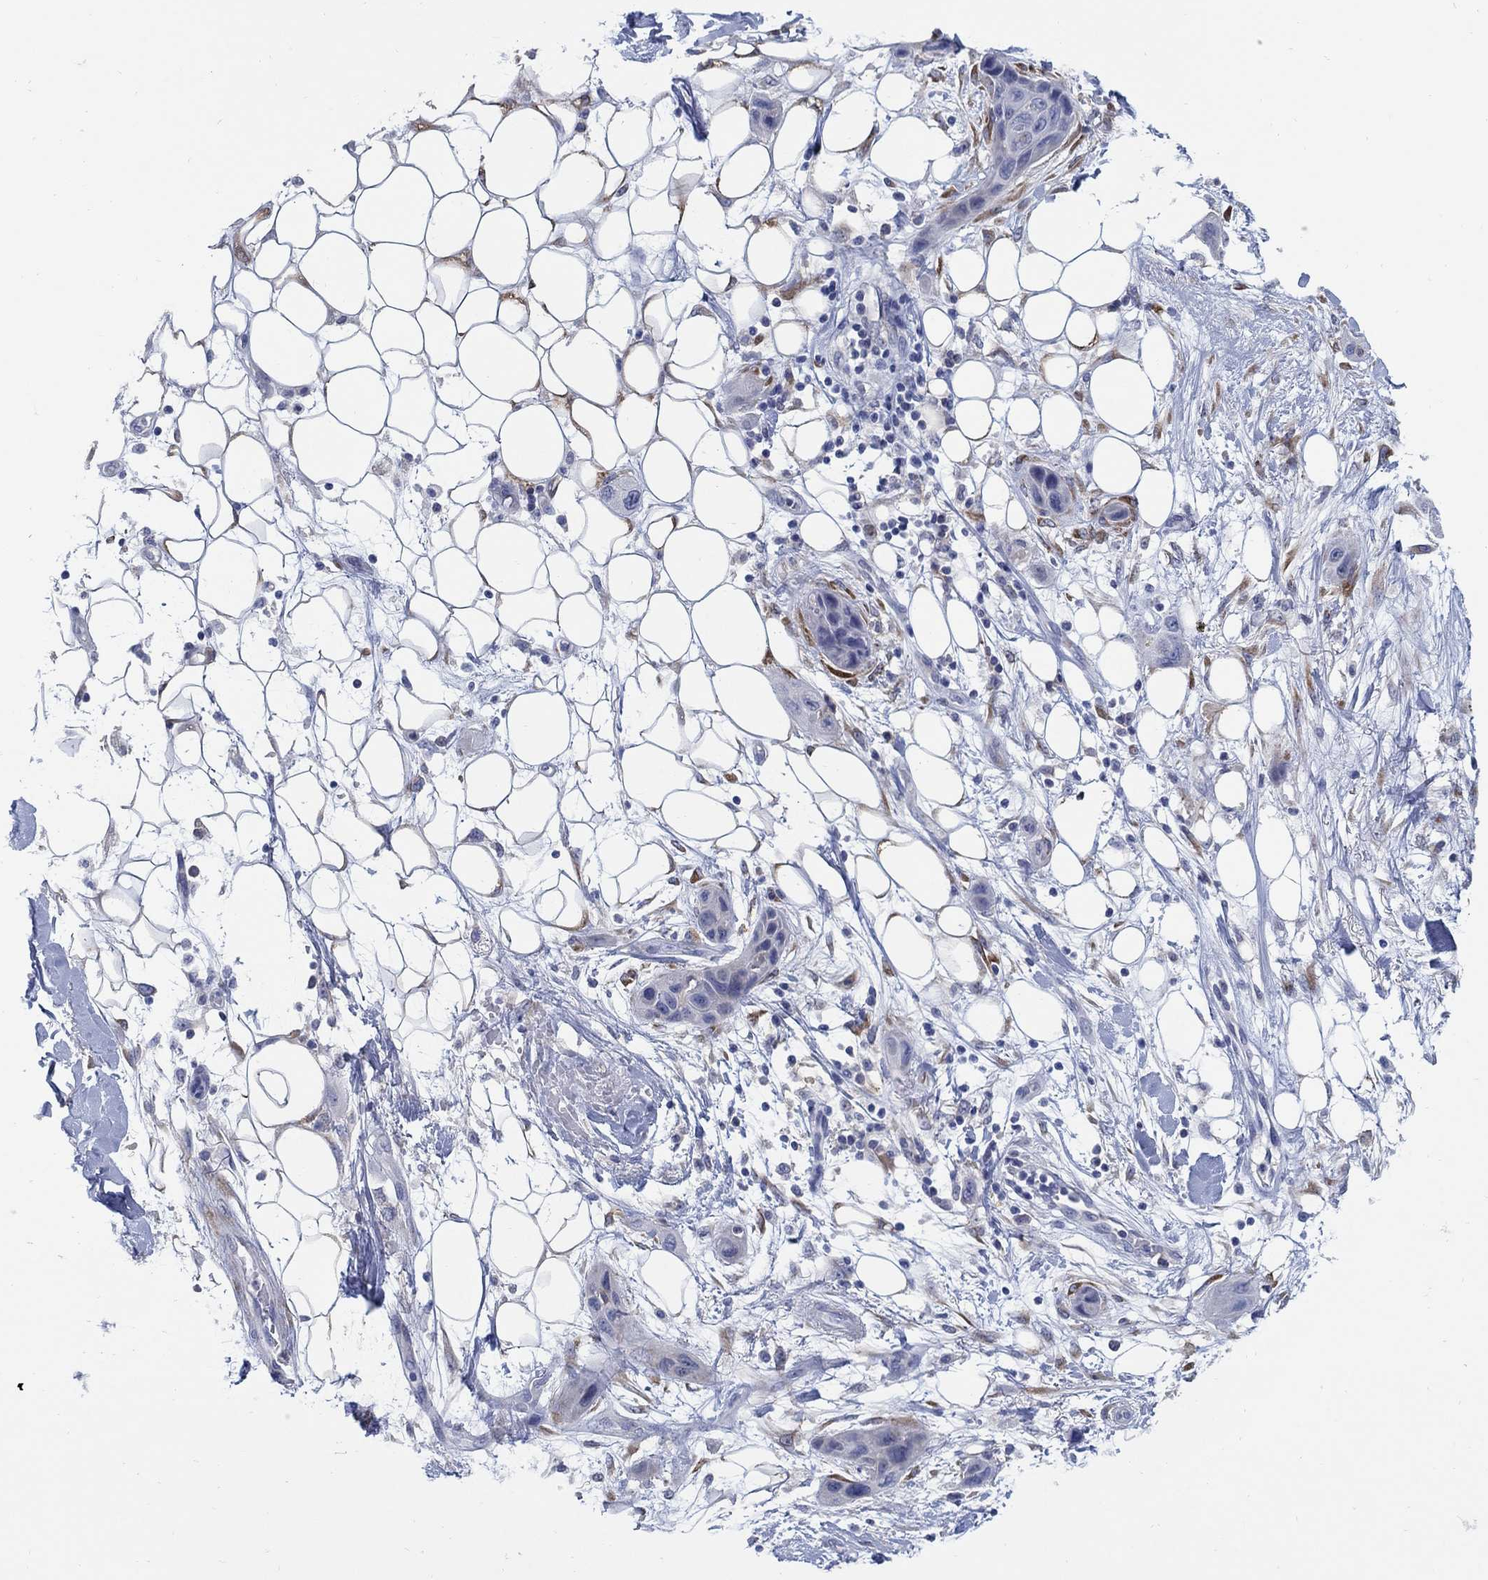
{"staining": {"intensity": "negative", "quantity": "none", "location": "none"}, "tissue": "skin cancer", "cell_type": "Tumor cells", "image_type": "cancer", "snomed": [{"axis": "morphology", "description": "Squamous cell carcinoma, NOS"}, {"axis": "topography", "description": "Skin"}], "caption": "An immunohistochemistry photomicrograph of skin cancer (squamous cell carcinoma) is shown. There is no staining in tumor cells of skin cancer (squamous cell carcinoma). The staining is performed using DAB (3,3'-diaminobenzidine) brown chromogen with nuclei counter-stained in using hematoxylin.", "gene": "REEP2", "patient": {"sex": "male", "age": 79}}